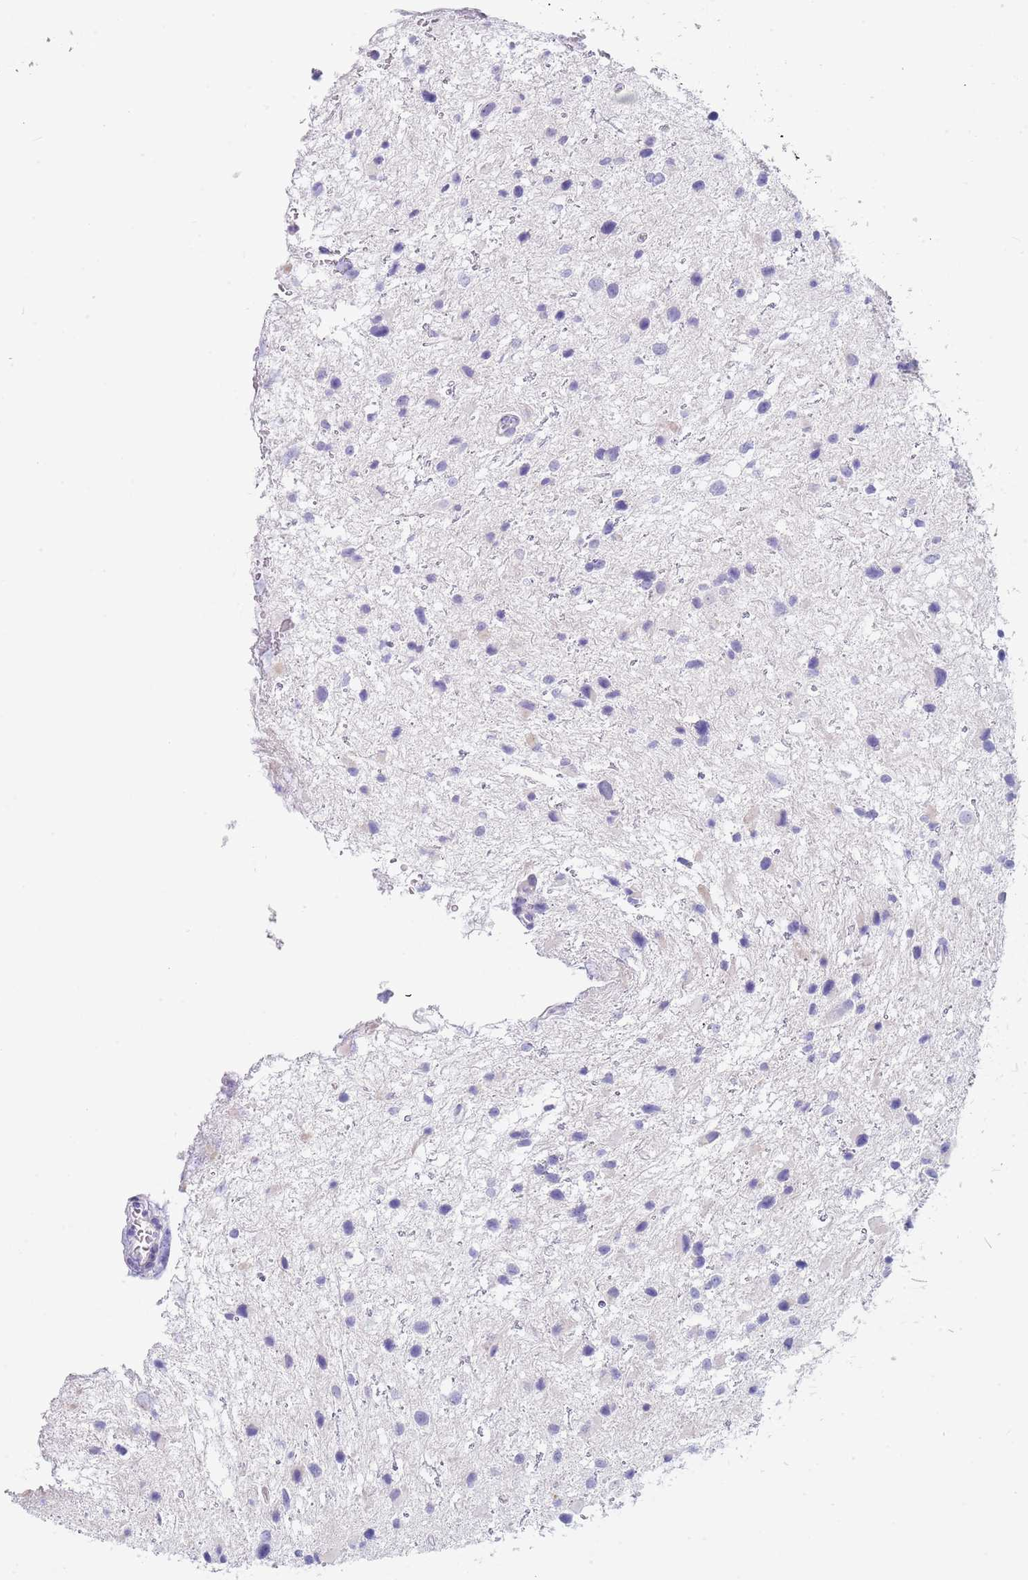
{"staining": {"intensity": "negative", "quantity": "none", "location": "none"}, "tissue": "glioma", "cell_type": "Tumor cells", "image_type": "cancer", "snomed": [{"axis": "morphology", "description": "Glioma, malignant, Low grade"}, {"axis": "topography", "description": "Brain"}], "caption": "Immunohistochemistry (IHC) image of neoplastic tissue: human glioma stained with DAB (3,3'-diaminobenzidine) exhibits no significant protein positivity in tumor cells. (DAB (3,3'-diaminobenzidine) immunohistochemistry visualized using brightfield microscopy, high magnification).", "gene": "CPXM2", "patient": {"sex": "female", "age": 32}}